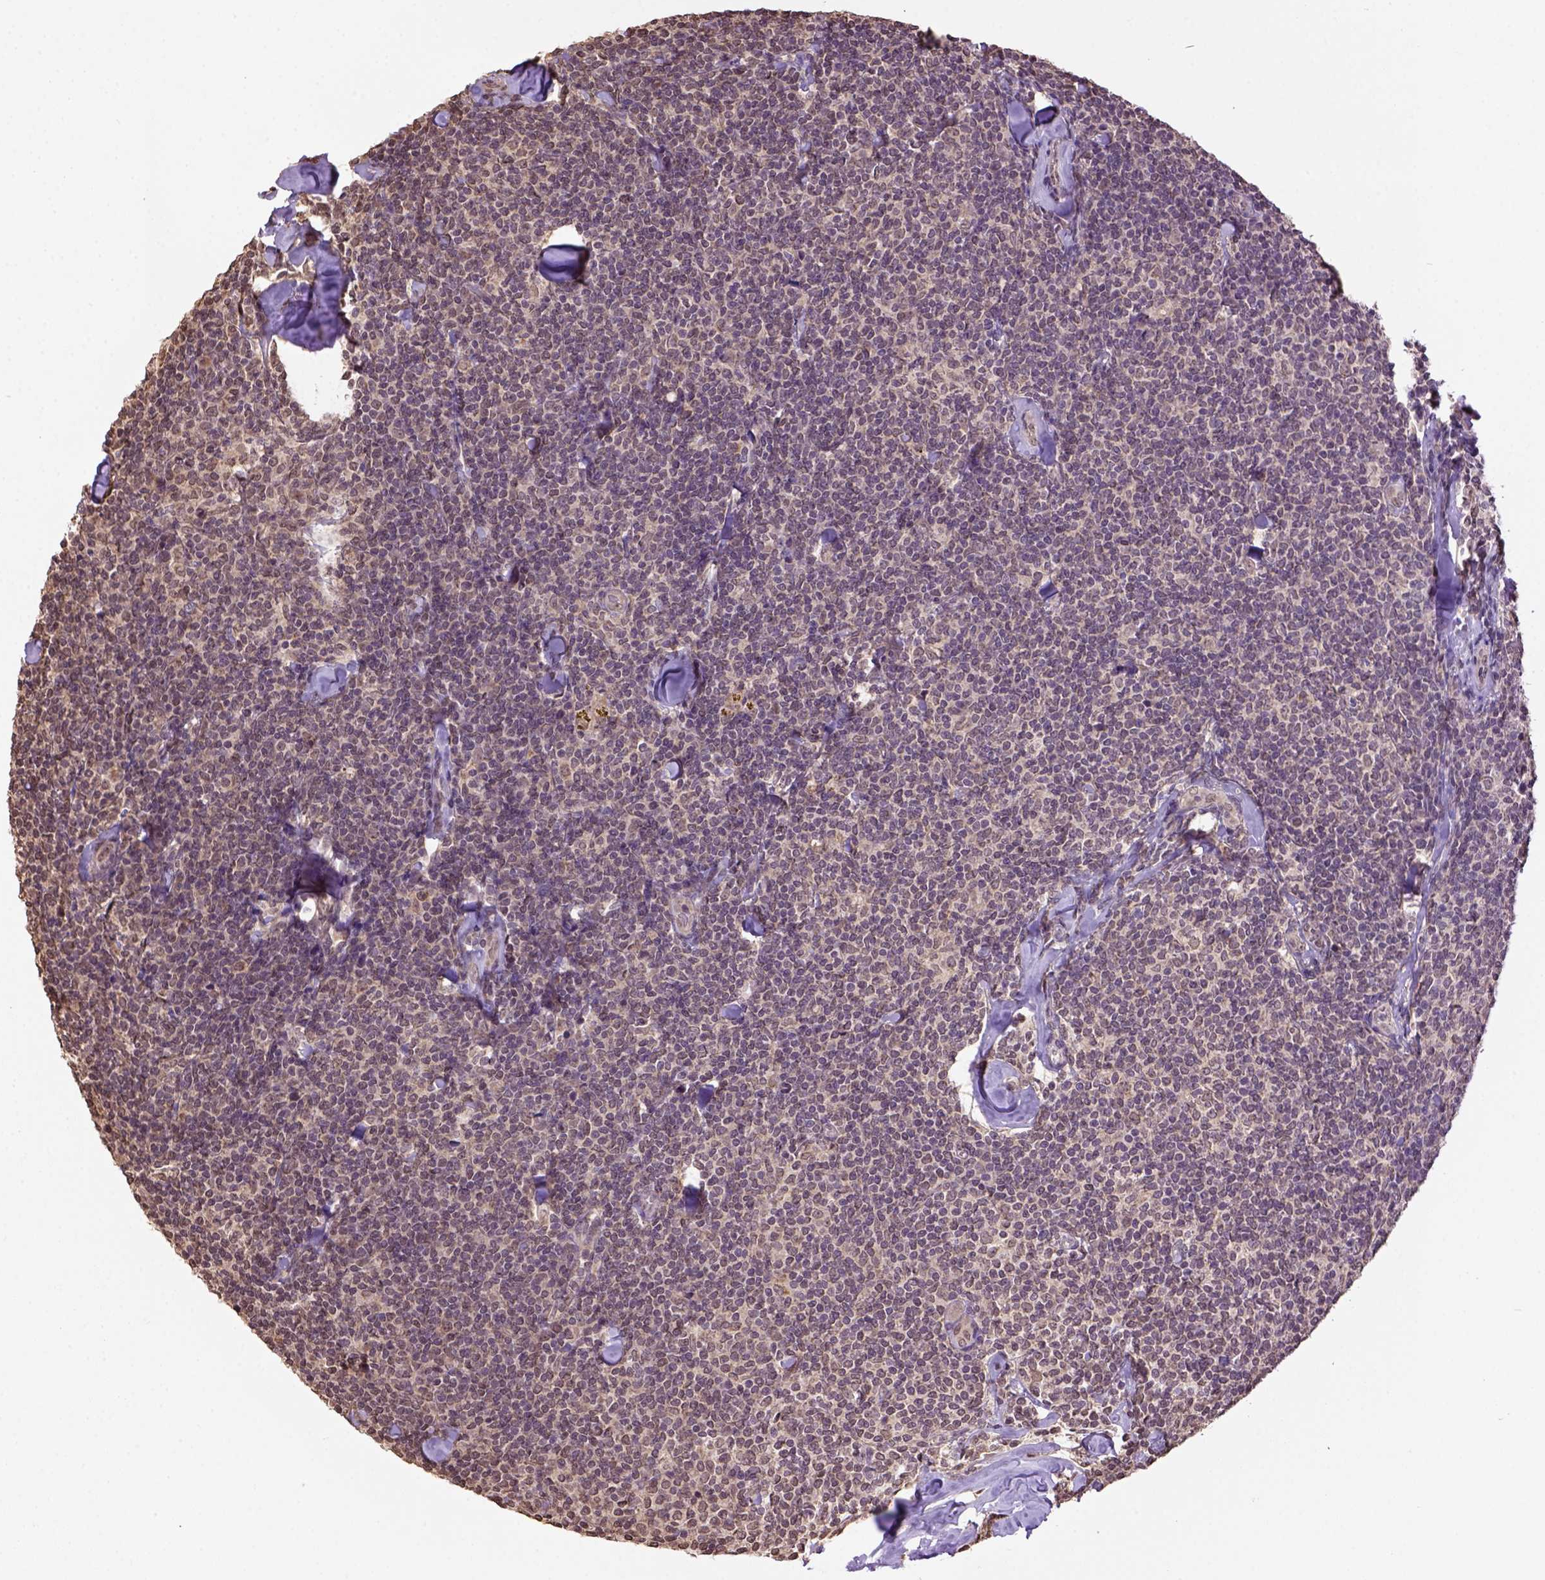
{"staining": {"intensity": "weak", "quantity": "<25%", "location": "cytoplasmic/membranous"}, "tissue": "lymphoma", "cell_type": "Tumor cells", "image_type": "cancer", "snomed": [{"axis": "morphology", "description": "Malignant lymphoma, non-Hodgkin's type, Low grade"}, {"axis": "topography", "description": "Lymph node"}], "caption": "Immunohistochemistry image of human lymphoma stained for a protein (brown), which demonstrates no expression in tumor cells.", "gene": "WDR17", "patient": {"sex": "female", "age": 56}}